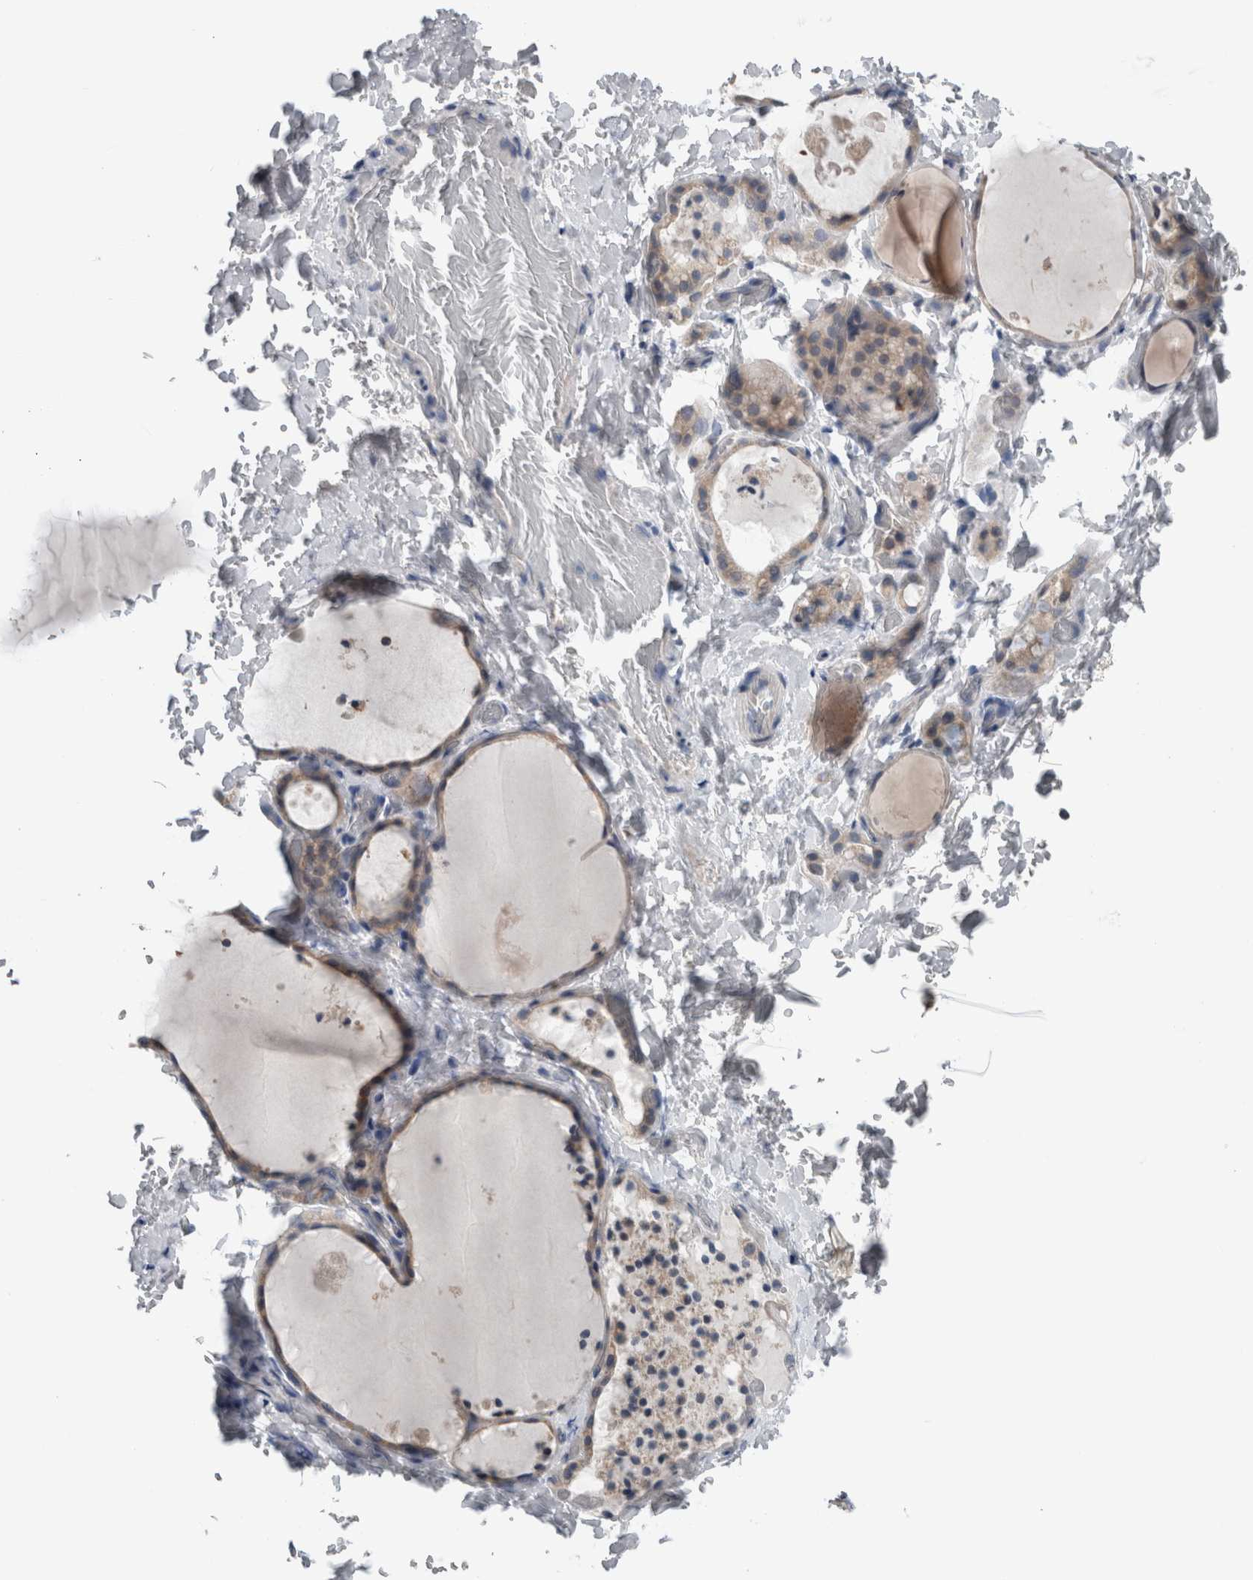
{"staining": {"intensity": "weak", "quantity": ">75%", "location": "cytoplasmic/membranous"}, "tissue": "thyroid gland", "cell_type": "Glandular cells", "image_type": "normal", "snomed": [{"axis": "morphology", "description": "Normal tissue, NOS"}, {"axis": "topography", "description": "Thyroid gland"}], "caption": "DAB immunohistochemical staining of unremarkable thyroid gland displays weak cytoplasmic/membranous protein expression in about >75% of glandular cells.", "gene": "CRNN", "patient": {"sex": "female", "age": 44}}